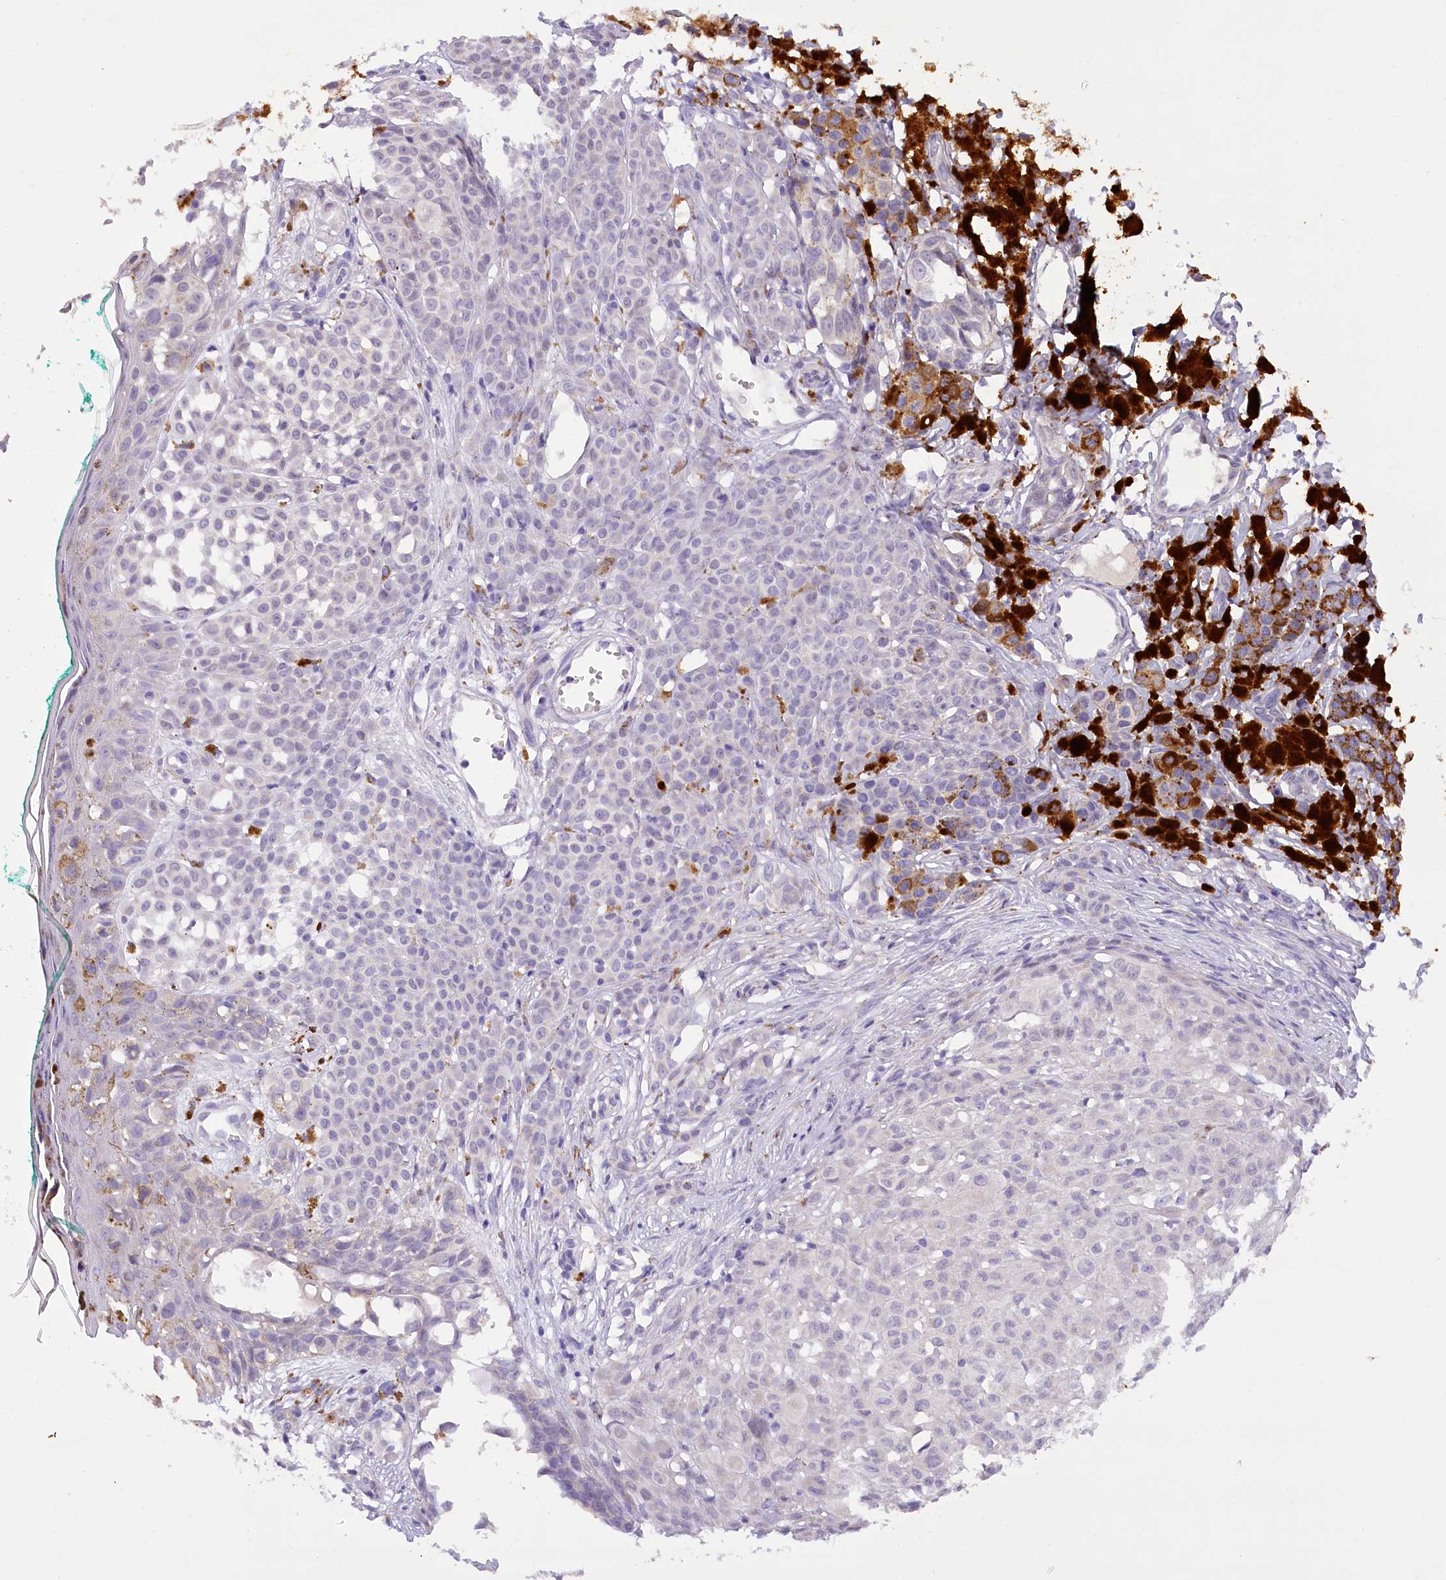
{"staining": {"intensity": "strong", "quantity": "25%-75%", "location": "cytoplasmic/membranous"}, "tissue": "melanoma", "cell_type": "Tumor cells", "image_type": "cancer", "snomed": [{"axis": "morphology", "description": "Malignant melanoma, NOS"}, {"axis": "topography", "description": "Skin of leg"}], "caption": "High-power microscopy captured an immunohistochemistry histopathology image of melanoma, revealing strong cytoplasmic/membranous positivity in approximately 25%-75% of tumor cells.", "gene": "DCUN1D1", "patient": {"sex": "female", "age": 72}}